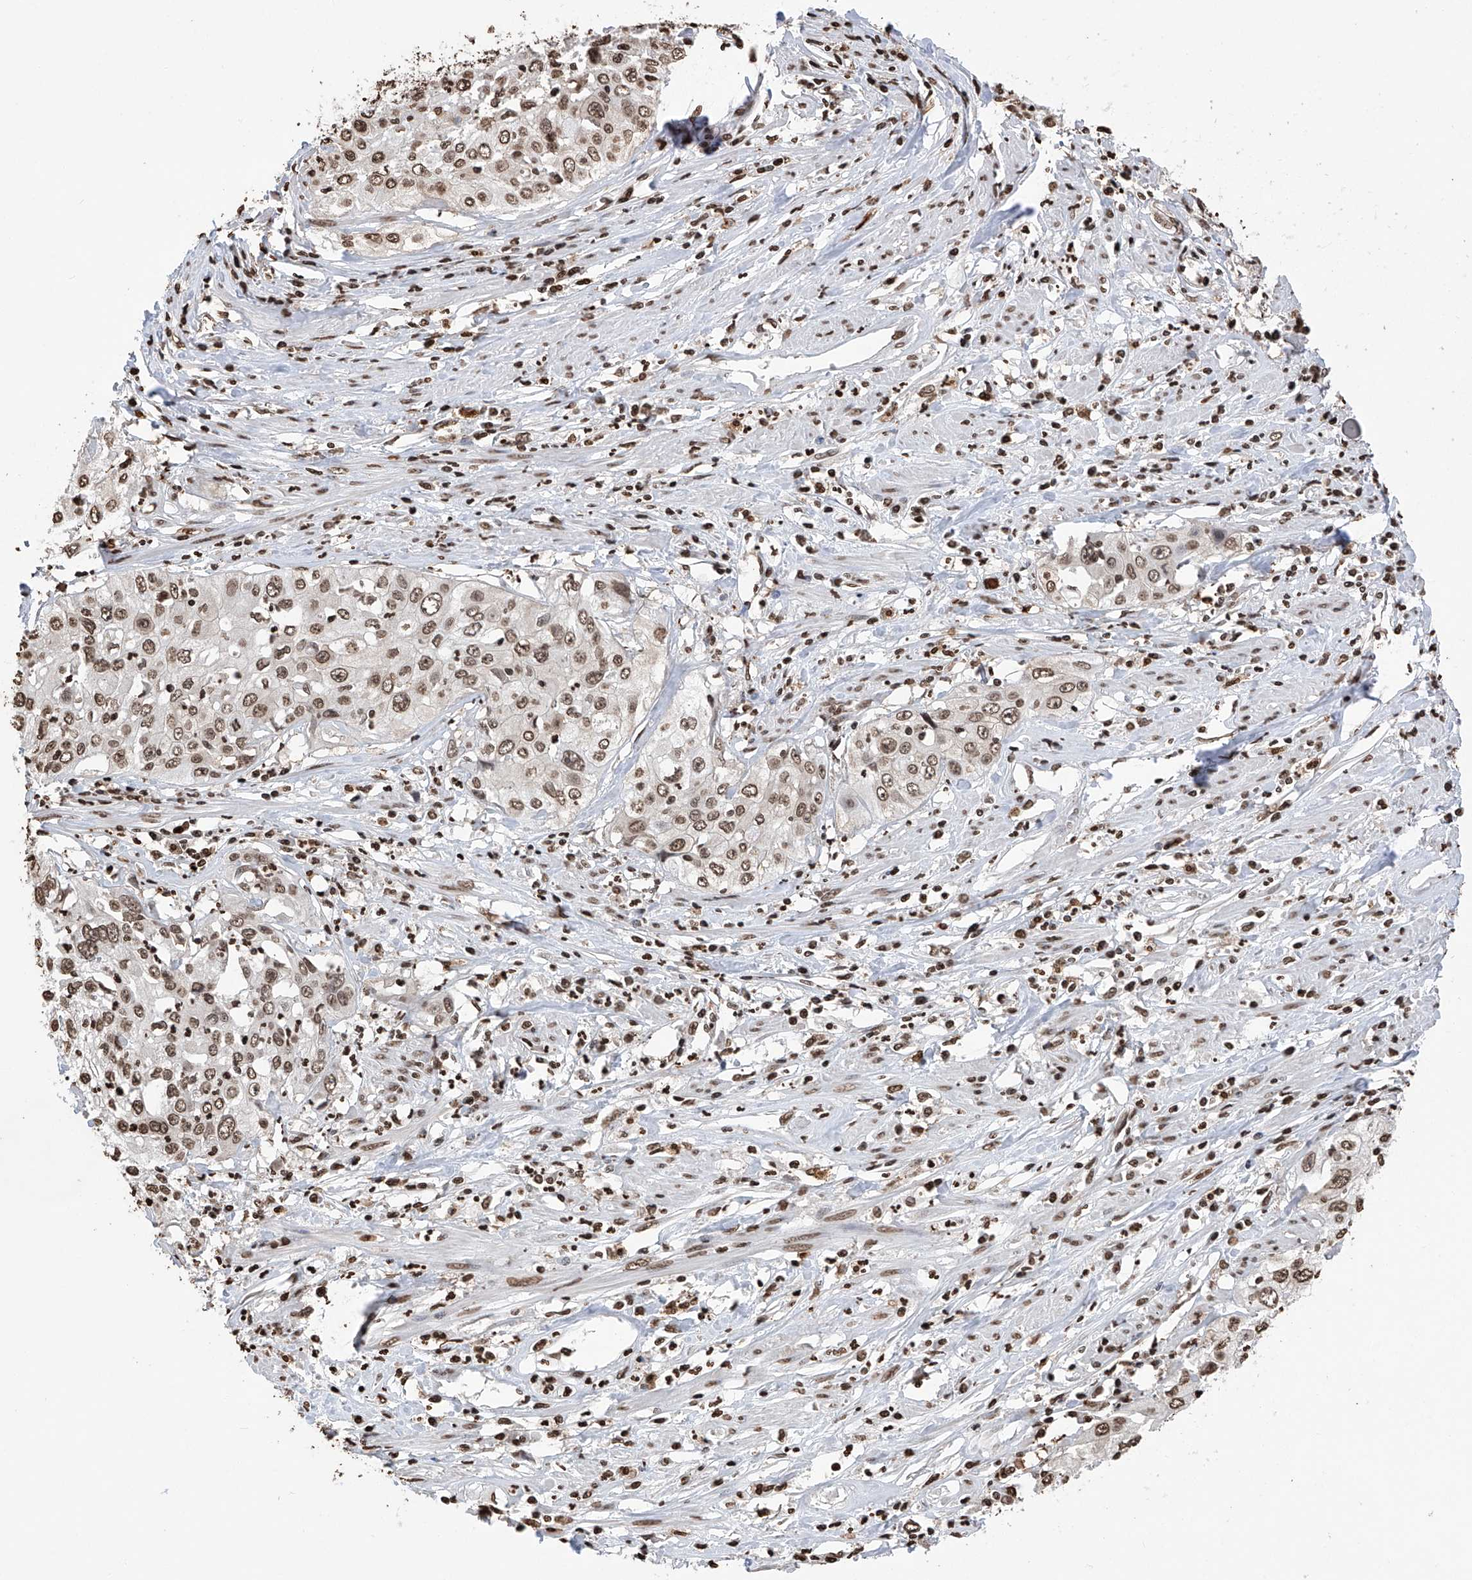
{"staining": {"intensity": "moderate", "quantity": ">75%", "location": "nuclear"}, "tissue": "cervical cancer", "cell_type": "Tumor cells", "image_type": "cancer", "snomed": [{"axis": "morphology", "description": "Squamous cell carcinoma, NOS"}, {"axis": "topography", "description": "Cervix"}], "caption": "High-power microscopy captured an immunohistochemistry histopathology image of cervical cancer, revealing moderate nuclear expression in about >75% of tumor cells. Using DAB (brown) and hematoxylin (blue) stains, captured at high magnification using brightfield microscopy.", "gene": "CFAP410", "patient": {"sex": "female", "age": 31}}